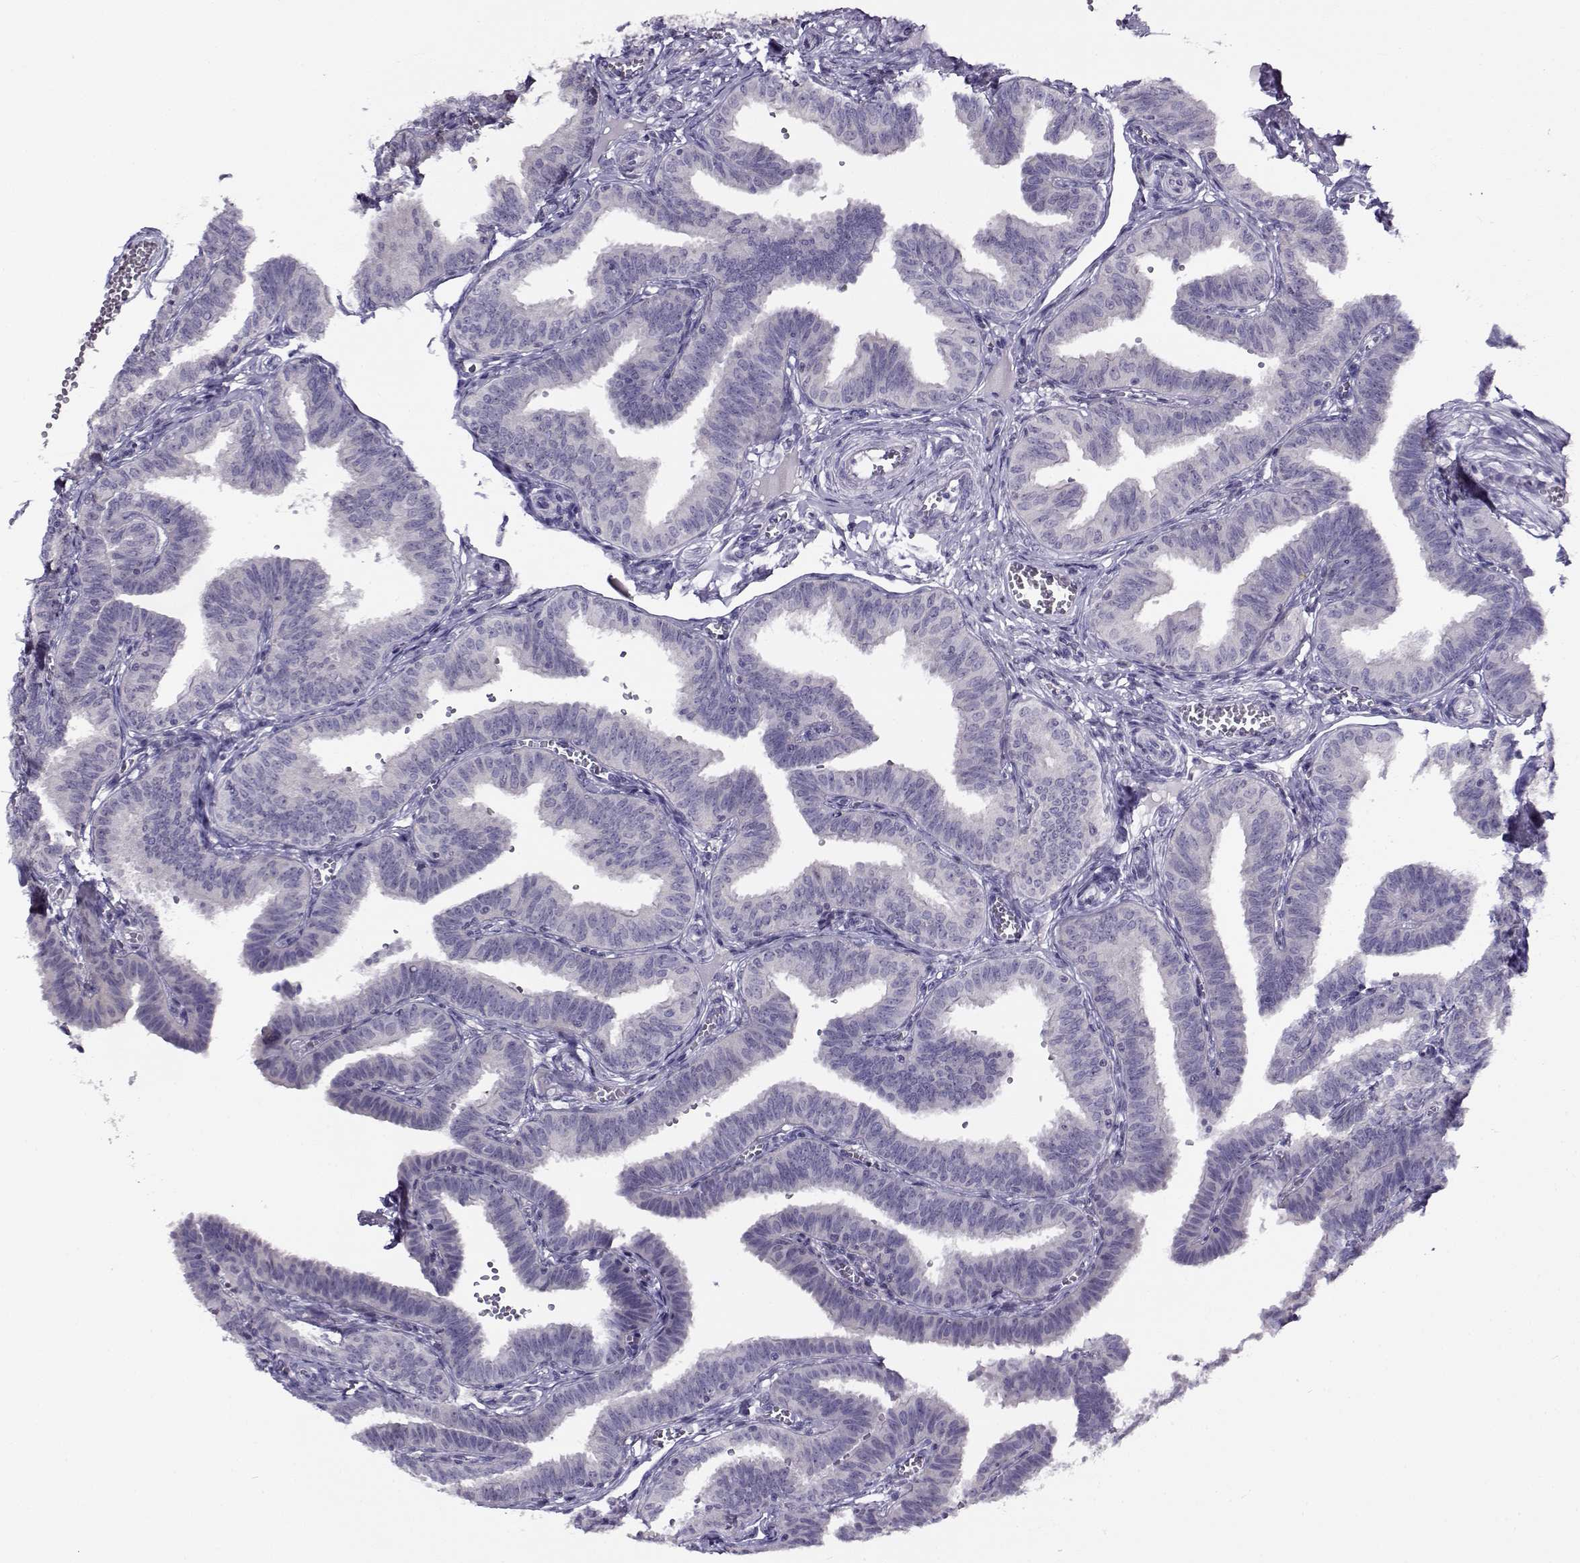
{"staining": {"intensity": "negative", "quantity": "none", "location": "none"}, "tissue": "fallopian tube", "cell_type": "Glandular cells", "image_type": "normal", "snomed": [{"axis": "morphology", "description": "Normal tissue, NOS"}, {"axis": "topography", "description": "Fallopian tube"}], "caption": "High power microscopy image of an IHC micrograph of unremarkable fallopian tube, revealing no significant positivity in glandular cells.", "gene": "FEZF1", "patient": {"sex": "female", "age": 25}}